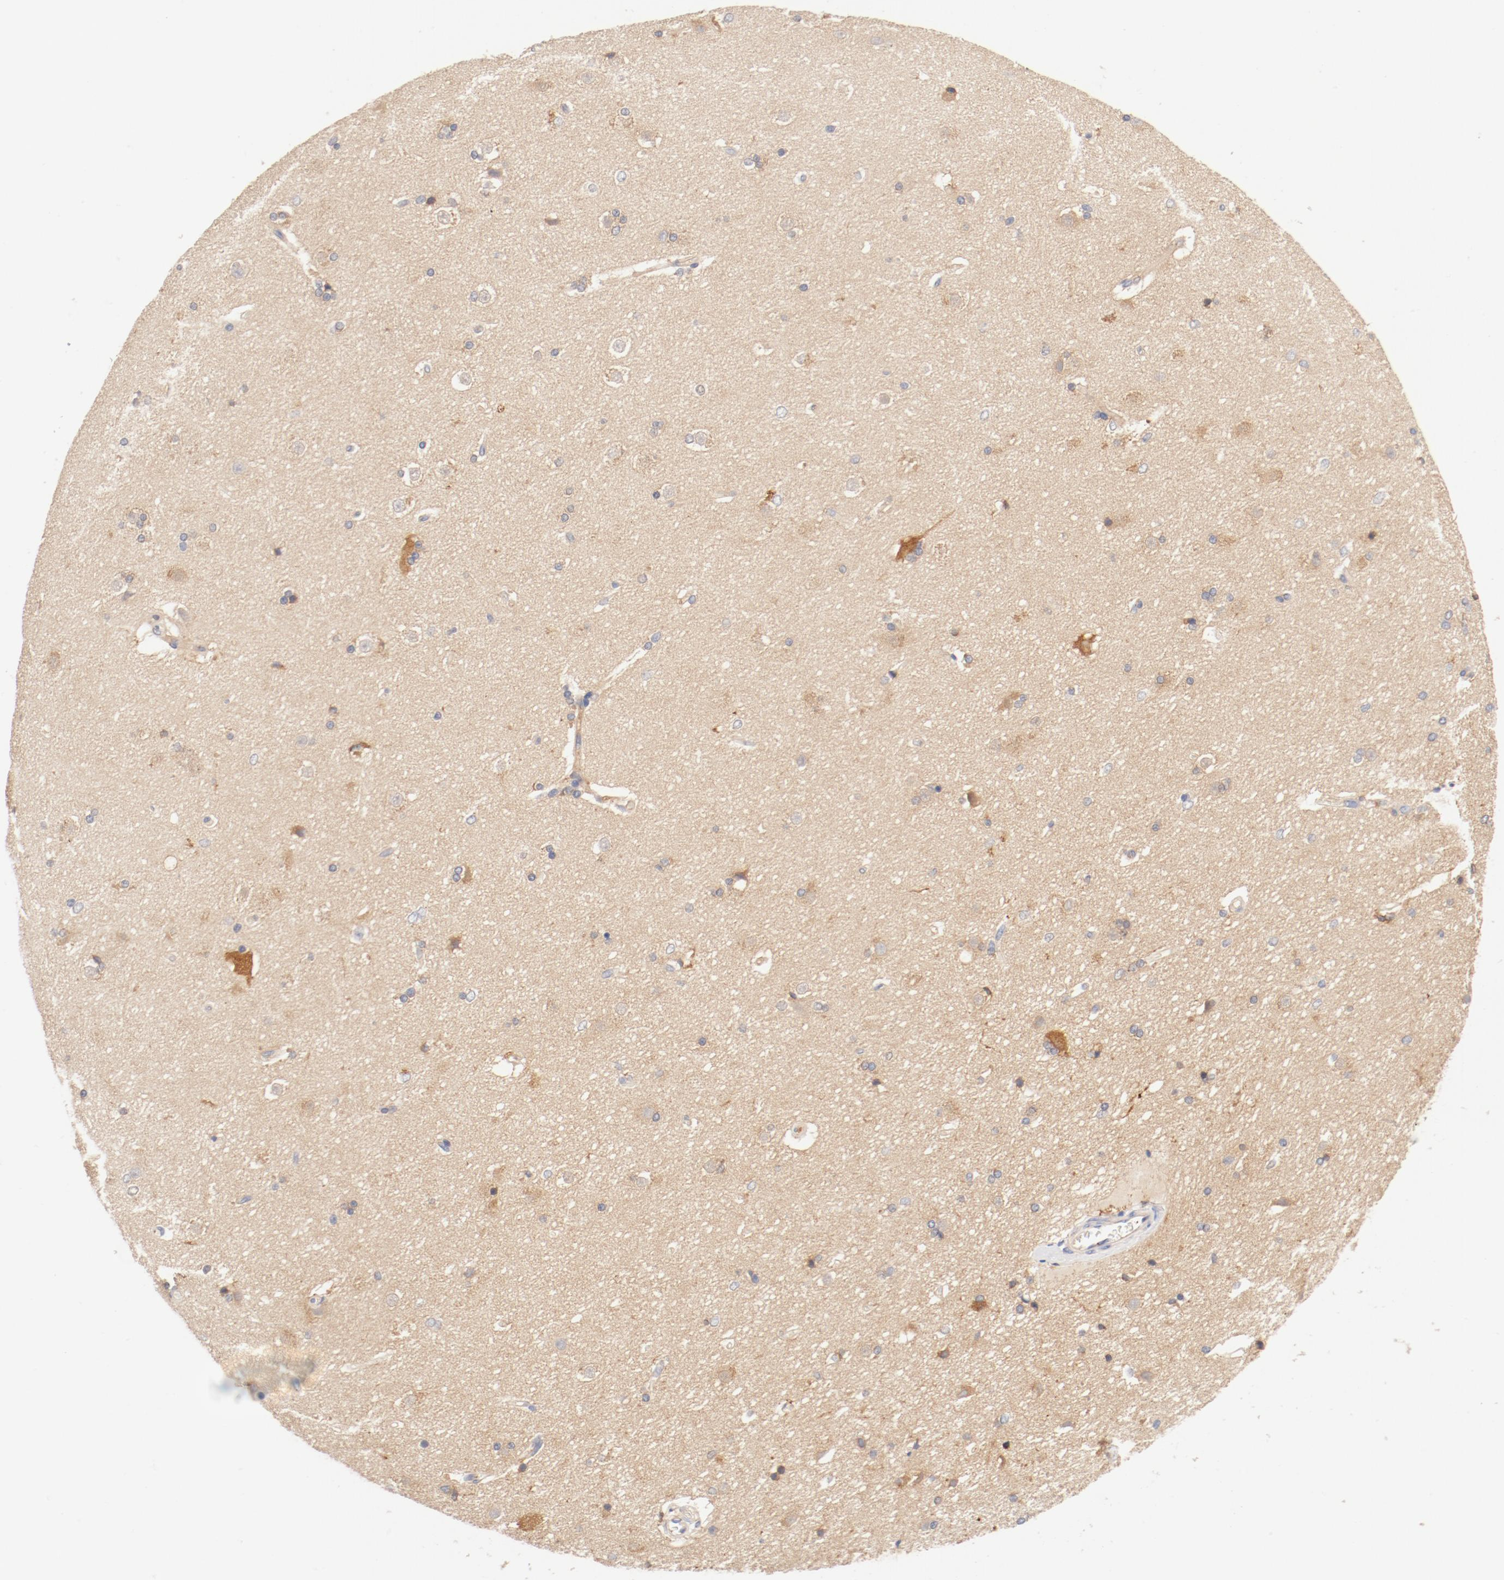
{"staining": {"intensity": "weak", "quantity": "<25%", "location": "cytoplasmic/membranous"}, "tissue": "caudate", "cell_type": "Glial cells", "image_type": "normal", "snomed": [{"axis": "morphology", "description": "Normal tissue, NOS"}, {"axis": "topography", "description": "Lateral ventricle wall"}], "caption": "Protein analysis of normal caudate exhibits no significant staining in glial cells. Nuclei are stained in blue.", "gene": "DYNC1H1", "patient": {"sex": "female", "age": 19}}